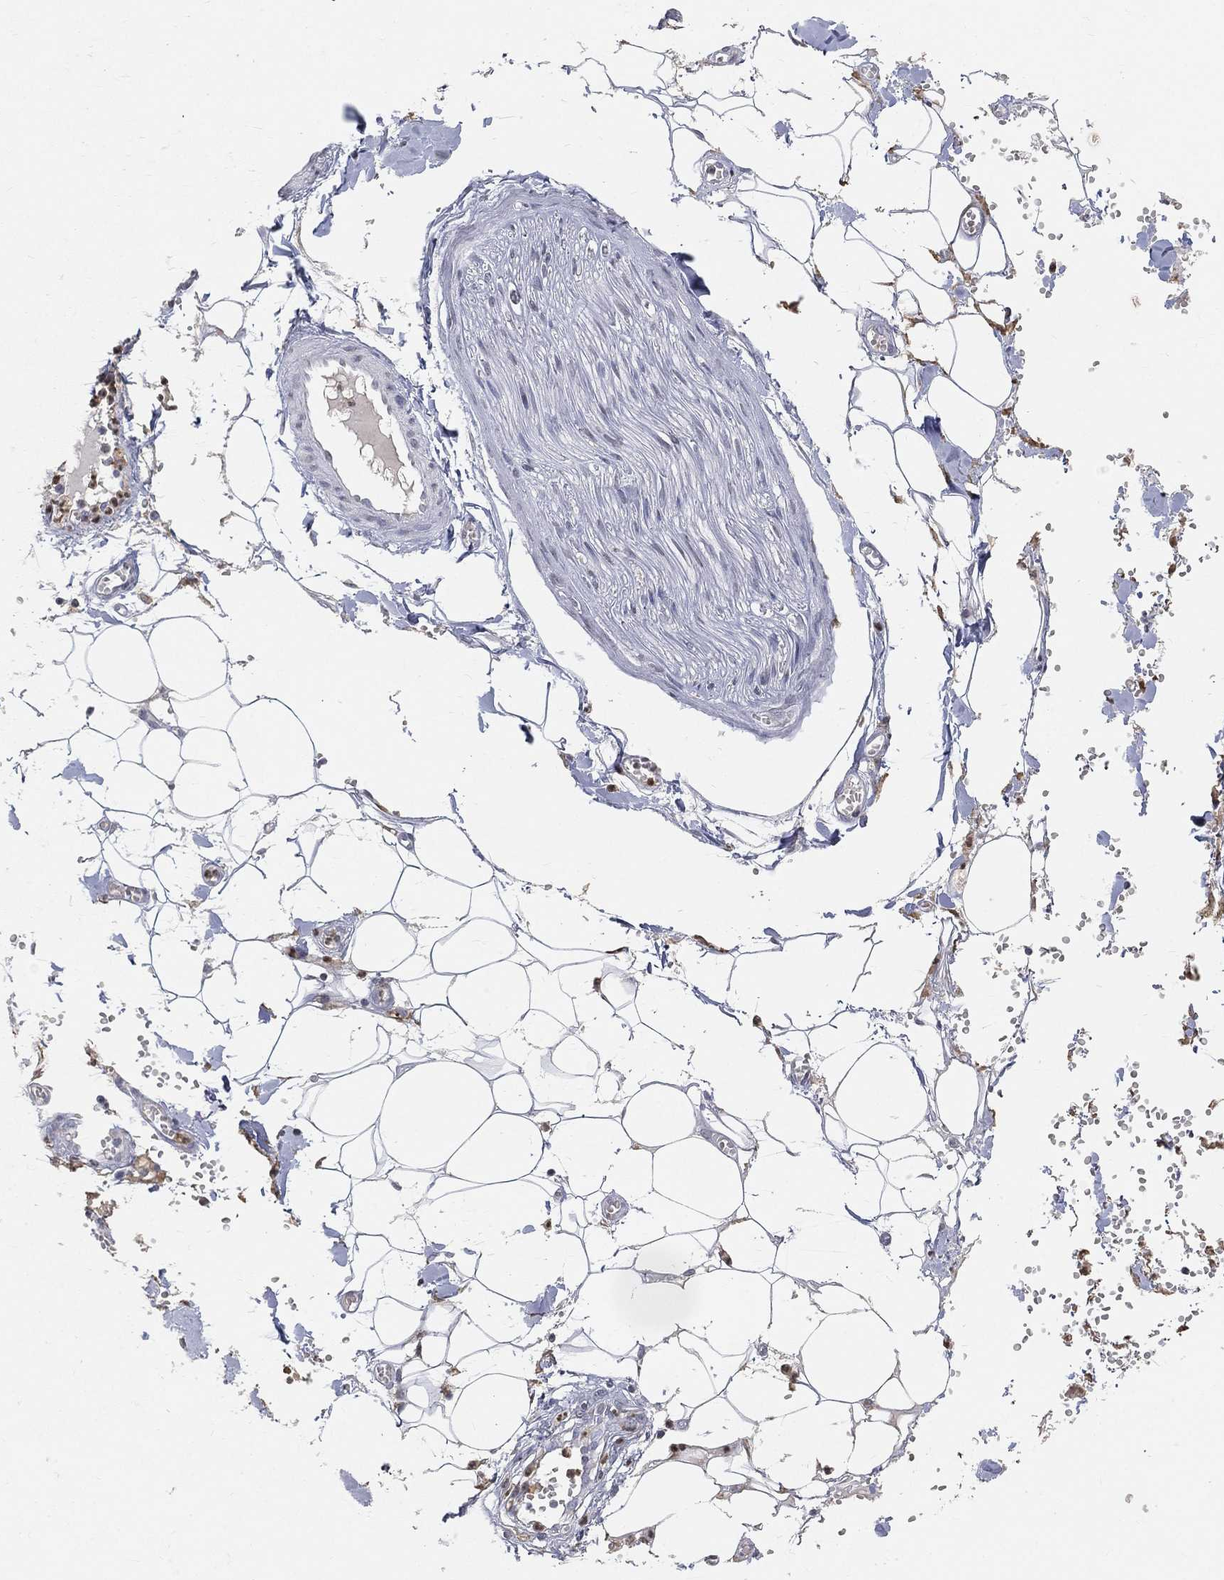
{"staining": {"intensity": "negative", "quantity": "none", "location": "none"}, "tissue": "adipose tissue", "cell_type": "Adipocytes", "image_type": "normal", "snomed": [{"axis": "morphology", "description": "Normal tissue, NOS"}, {"axis": "morphology", "description": "Squamous cell carcinoma, NOS"}, {"axis": "topography", "description": "Cartilage tissue"}, {"axis": "topography", "description": "Lung"}], "caption": "DAB (3,3'-diaminobenzidine) immunohistochemical staining of benign adipose tissue demonstrates no significant expression in adipocytes.", "gene": "ARG1", "patient": {"sex": "male", "age": 66}}